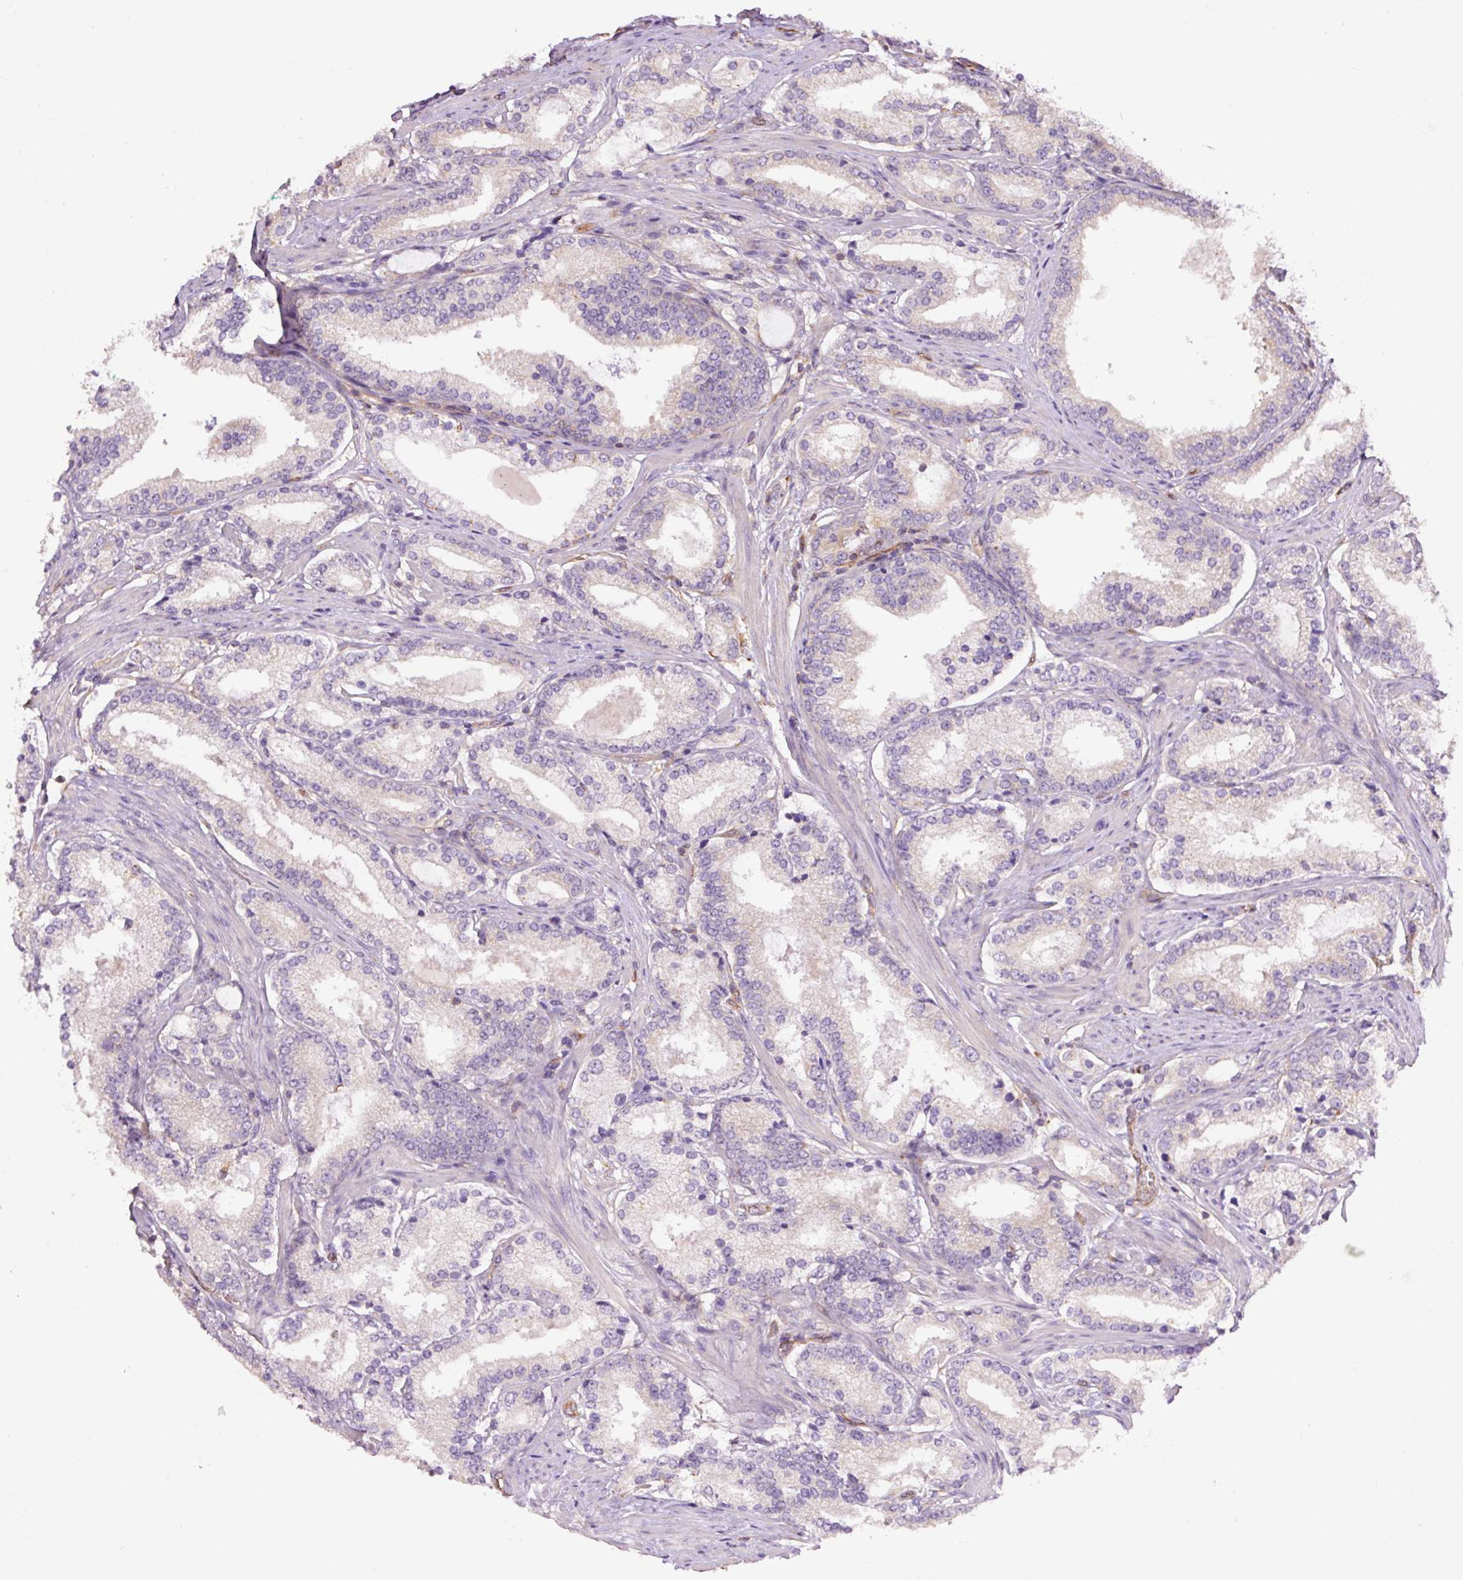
{"staining": {"intensity": "negative", "quantity": "none", "location": "none"}, "tissue": "prostate cancer", "cell_type": "Tumor cells", "image_type": "cancer", "snomed": [{"axis": "morphology", "description": "Adenocarcinoma, Low grade"}, {"axis": "topography", "description": "Prostate"}], "caption": "Tumor cells show no significant protein staining in low-grade adenocarcinoma (prostate).", "gene": "PCK2", "patient": {"sex": "male", "age": 58}}